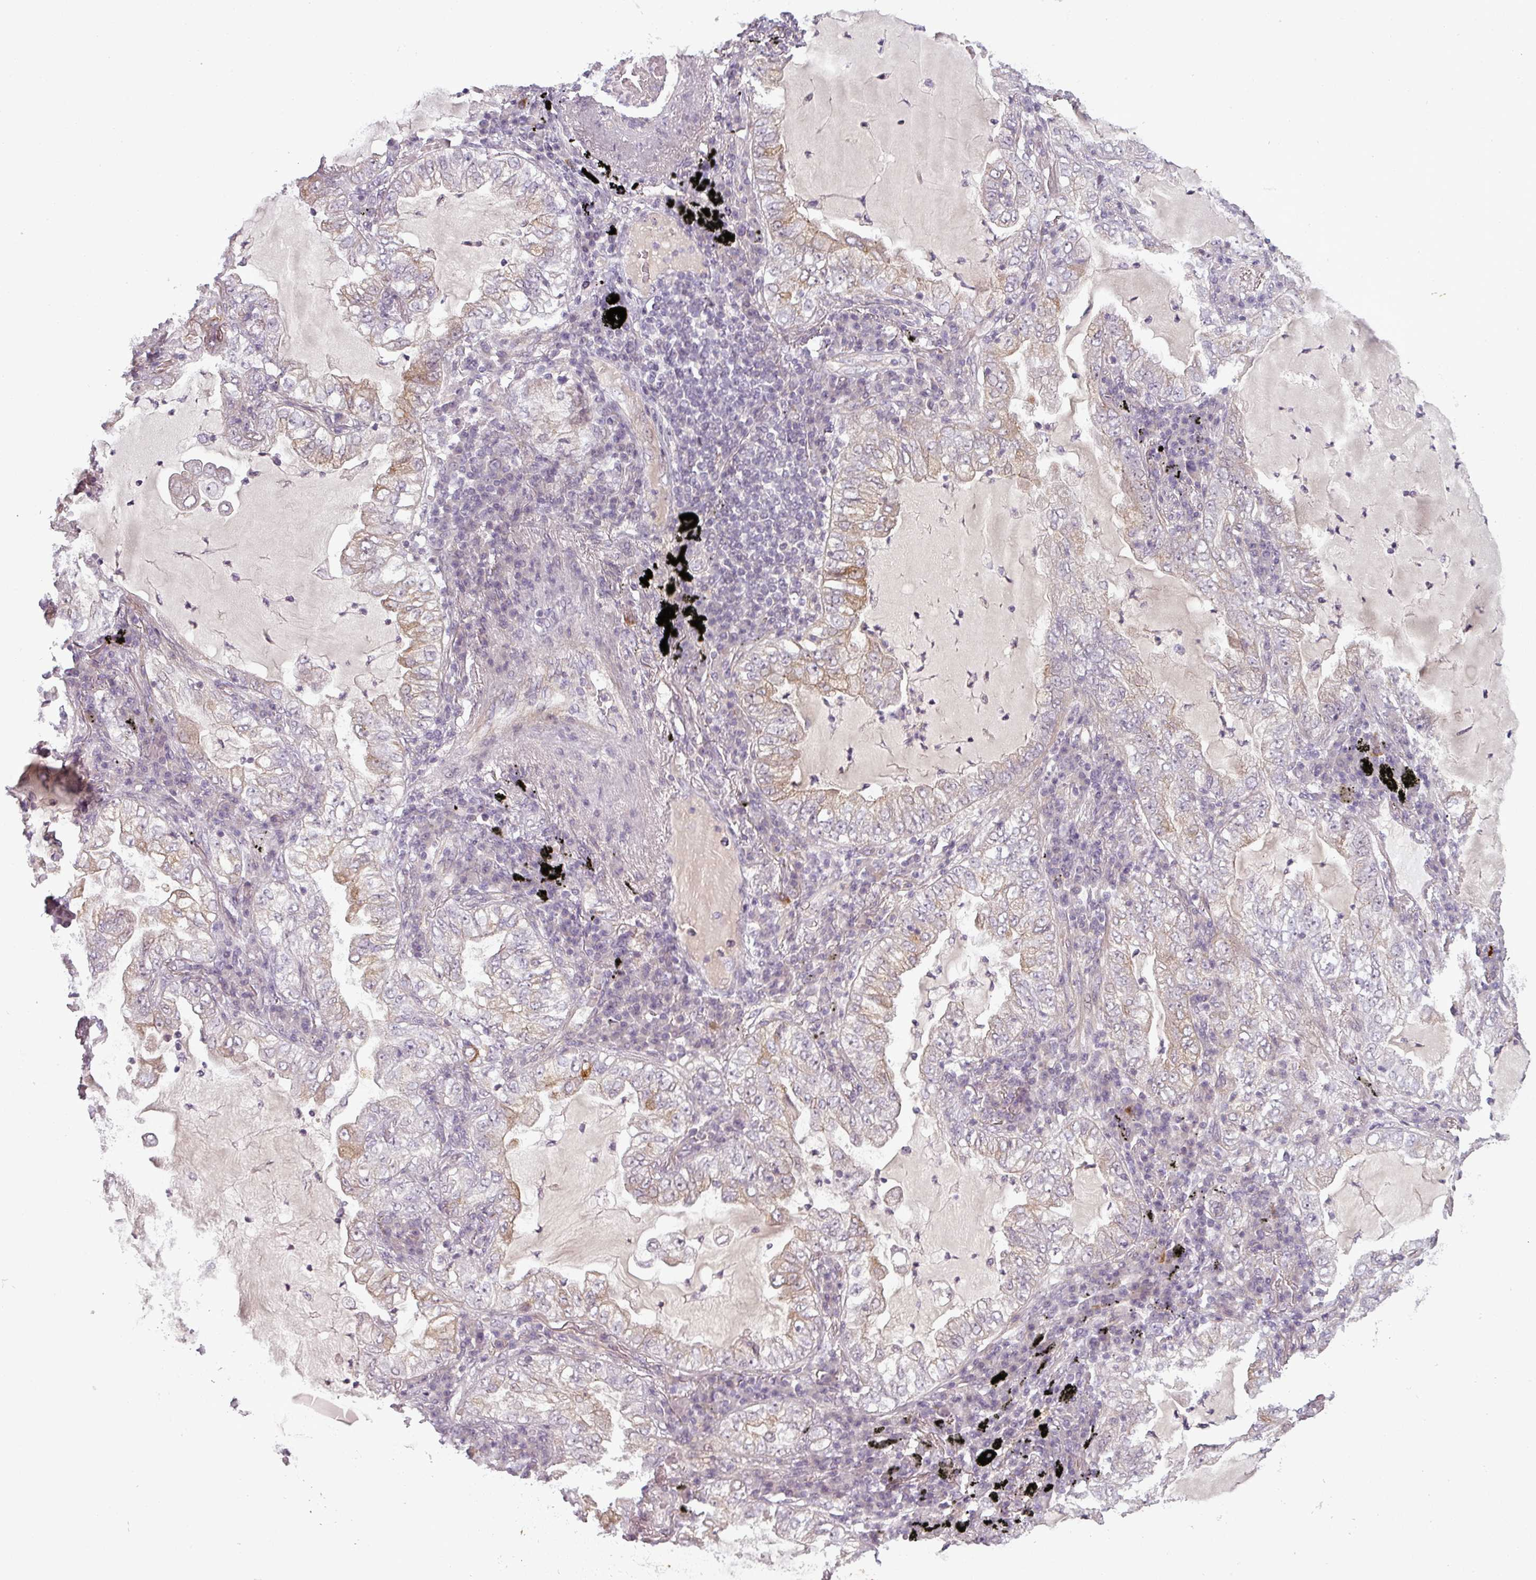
{"staining": {"intensity": "weak", "quantity": "<25%", "location": "cytoplasmic/membranous"}, "tissue": "lung cancer", "cell_type": "Tumor cells", "image_type": "cancer", "snomed": [{"axis": "morphology", "description": "Adenocarcinoma, NOS"}, {"axis": "topography", "description": "Lung"}], "caption": "Adenocarcinoma (lung) was stained to show a protein in brown. There is no significant expression in tumor cells.", "gene": "SLC16A9", "patient": {"sex": "female", "age": 73}}